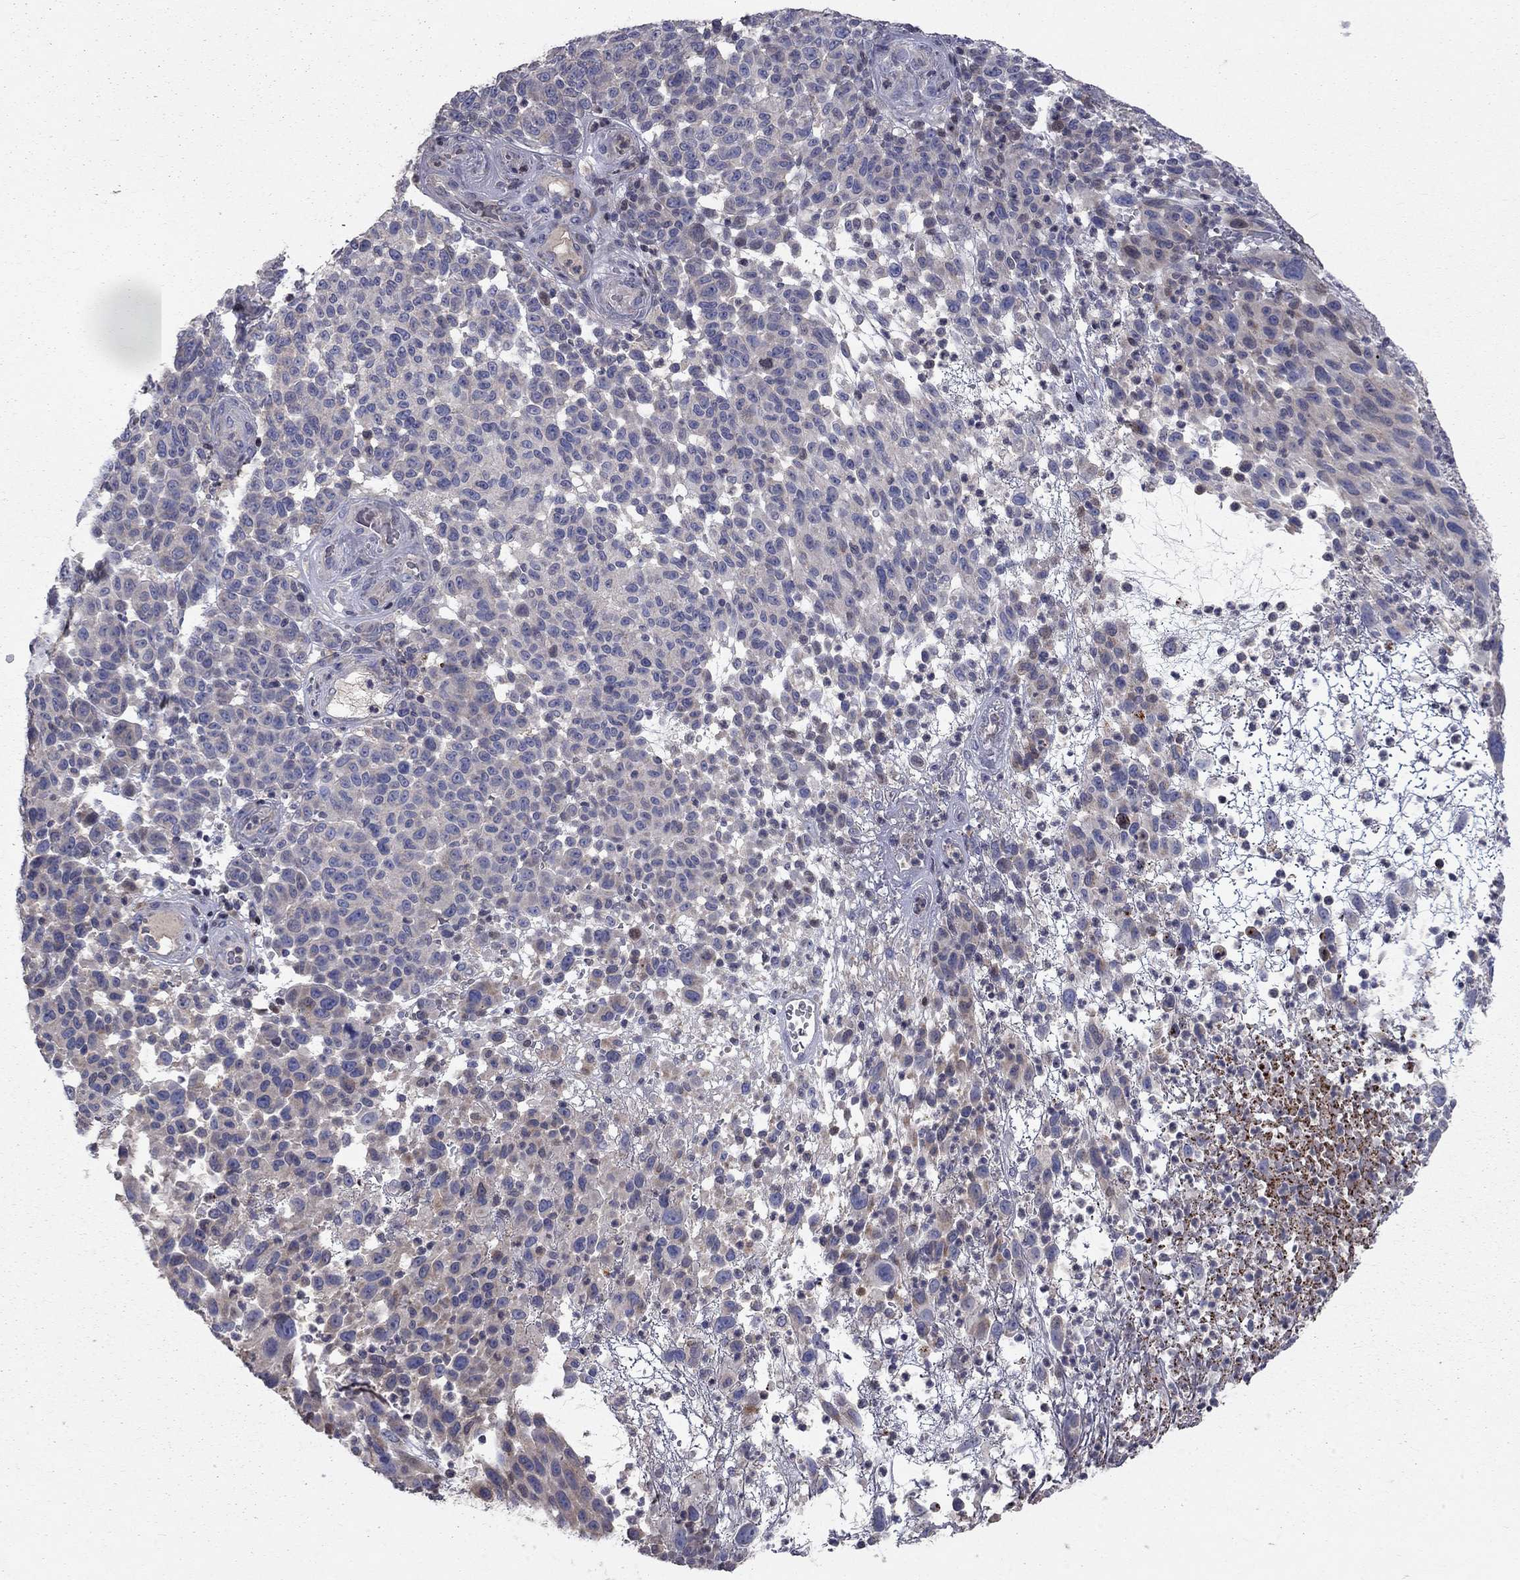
{"staining": {"intensity": "weak", "quantity": "<25%", "location": "cytoplasmic/membranous"}, "tissue": "melanoma", "cell_type": "Tumor cells", "image_type": "cancer", "snomed": [{"axis": "morphology", "description": "Malignant melanoma, NOS"}, {"axis": "topography", "description": "Skin"}], "caption": "An immunohistochemistry (IHC) image of malignant melanoma is shown. There is no staining in tumor cells of malignant melanoma.", "gene": "ERN2", "patient": {"sex": "male", "age": 59}}